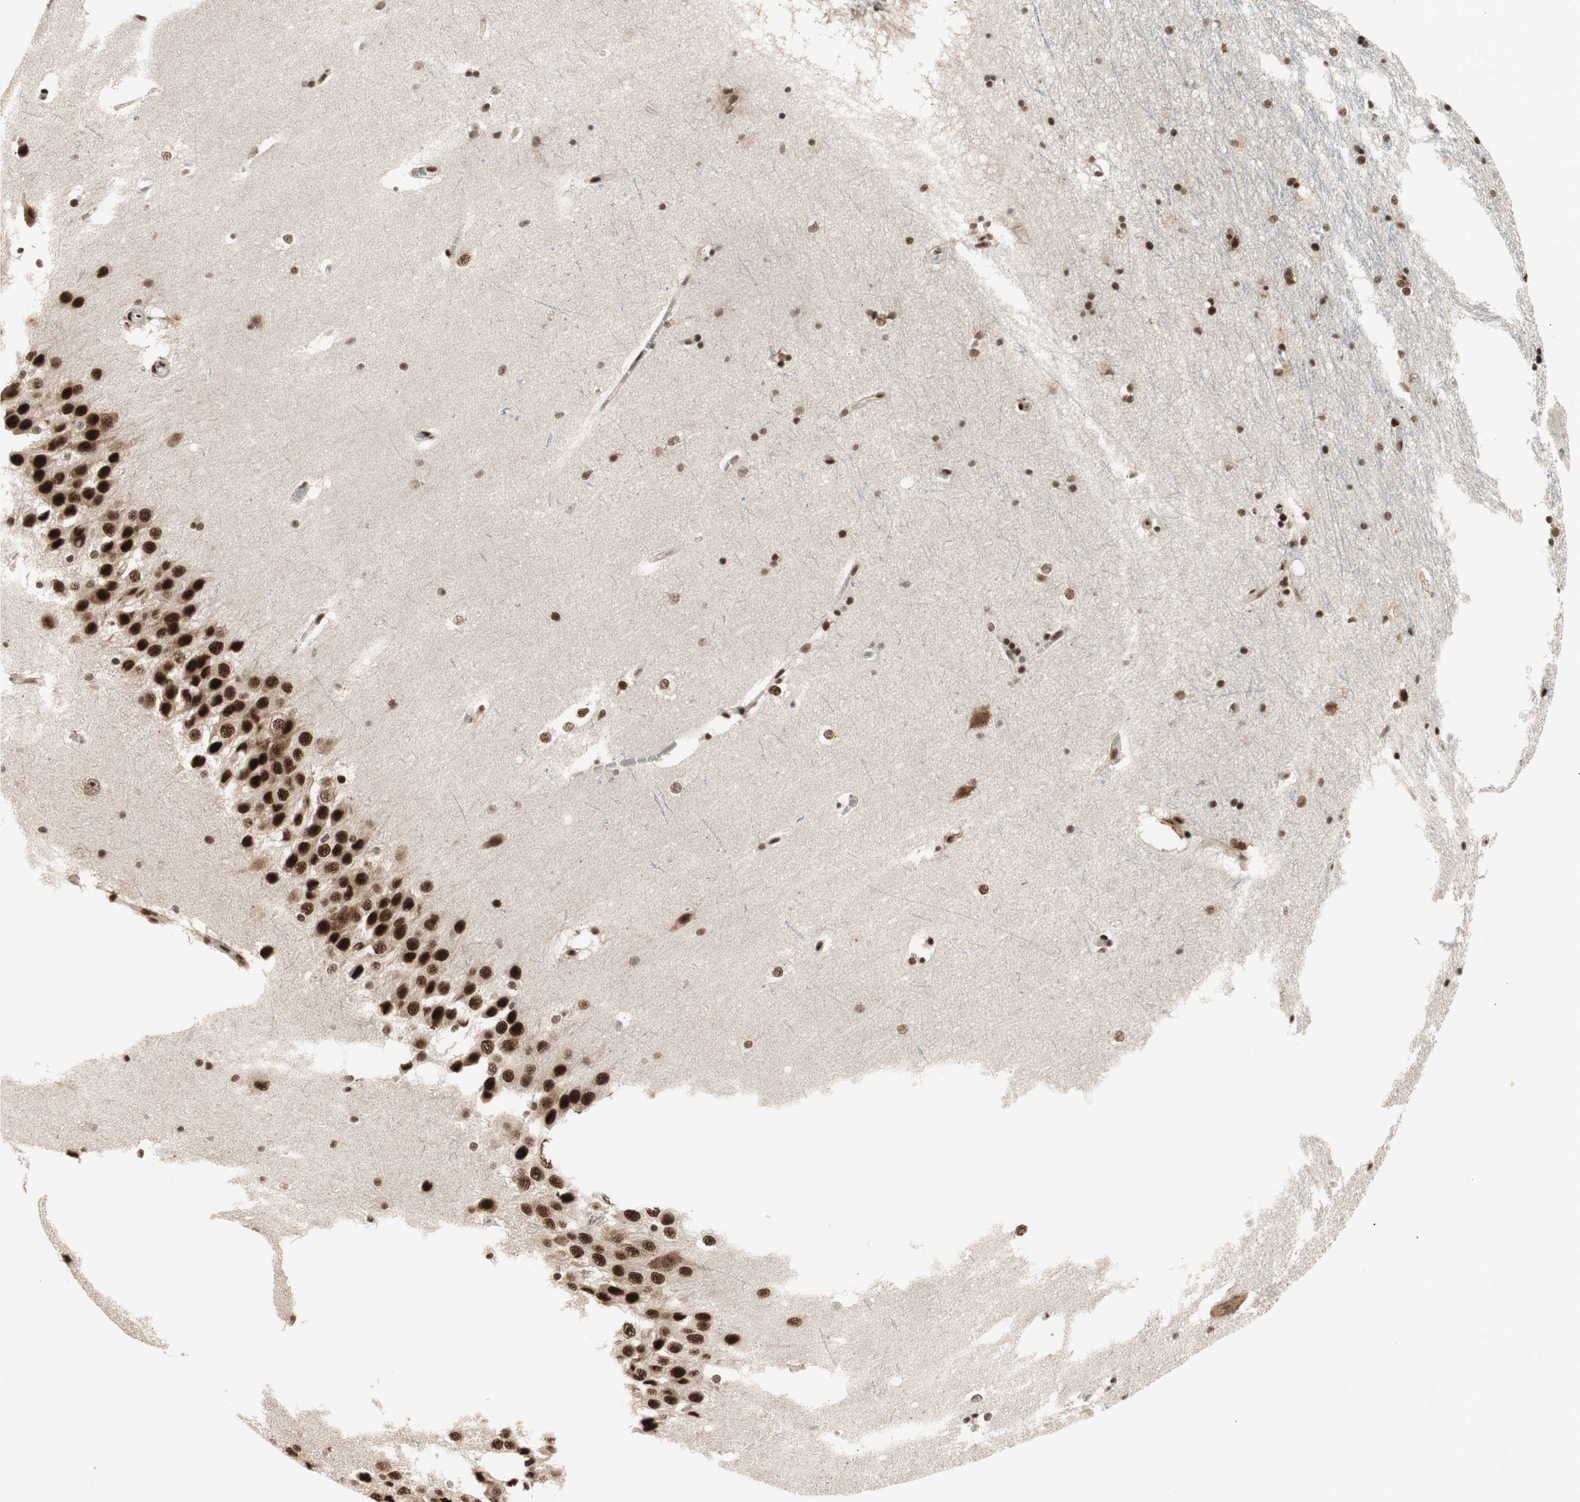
{"staining": {"intensity": "strong", "quantity": ">75%", "location": "nuclear"}, "tissue": "hippocampus", "cell_type": "Glial cells", "image_type": "normal", "snomed": [{"axis": "morphology", "description": "Normal tissue, NOS"}, {"axis": "topography", "description": "Hippocampus"}], "caption": "This micrograph demonstrates immunohistochemistry (IHC) staining of normal human hippocampus, with high strong nuclear positivity in approximately >75% of glial cells.", "gene": "HEXIM1", "patient": {"sex": "female", "age": 19}}